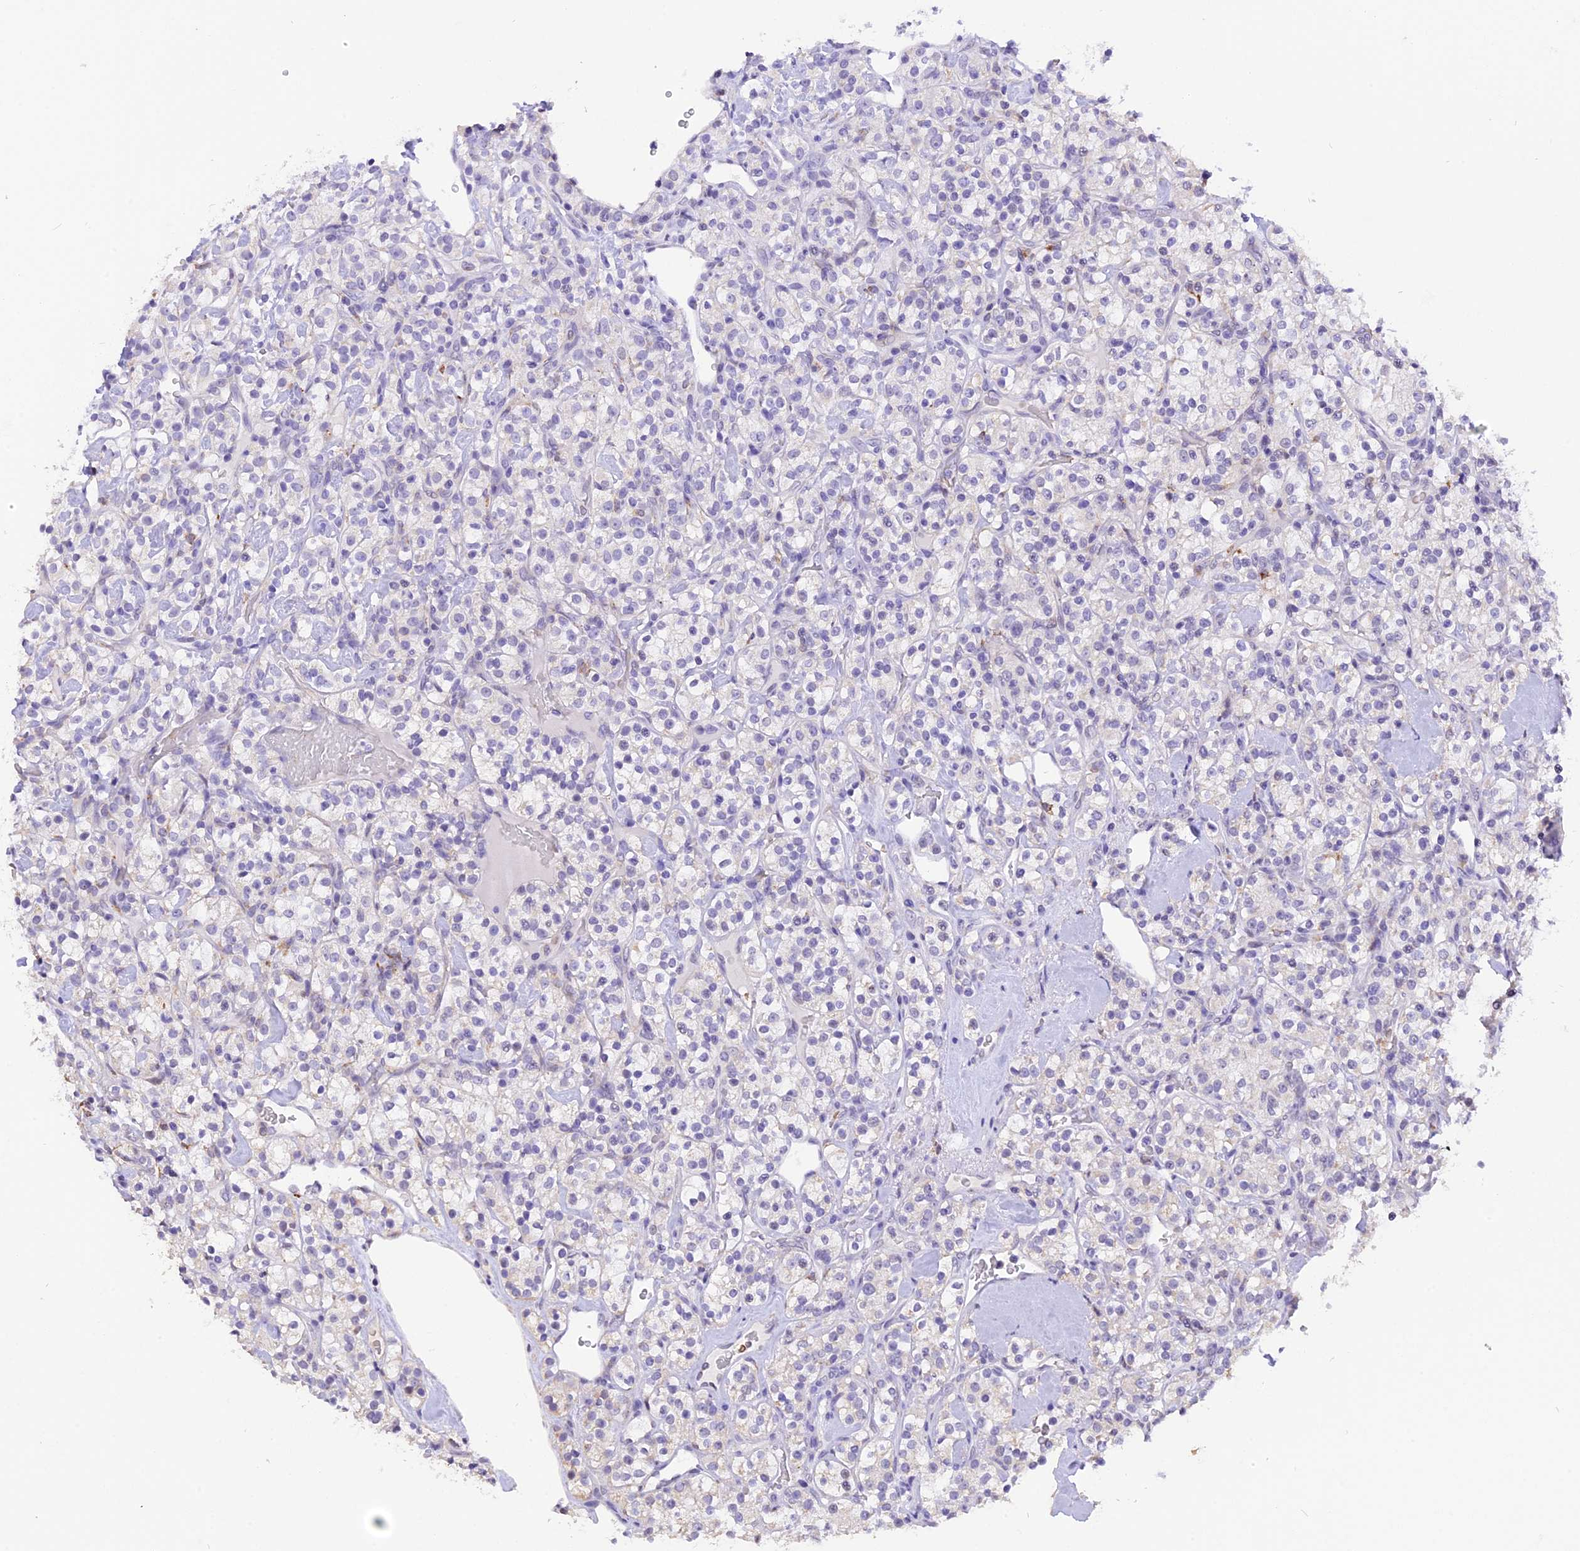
{"staining": {"intensity": "negative", "quantity": "none", "location": "none"}, "tissue": "renal cancer", "cell_type": "Tumor cells", "image_type": "cancer", "snomed": [{"axis": "morphology", "description": "Adenocarcinoma, NOS"}, {"axis": "topography", "description": "Kidney"}], "caption": "Tumor cells show no significant protein staining in adenocarcinoma (renal). (Immunohistochemistry, brightfield microscopy, high magnification).", "gene": "AHSP", "patient": {"sex": "male", "age": 77}}